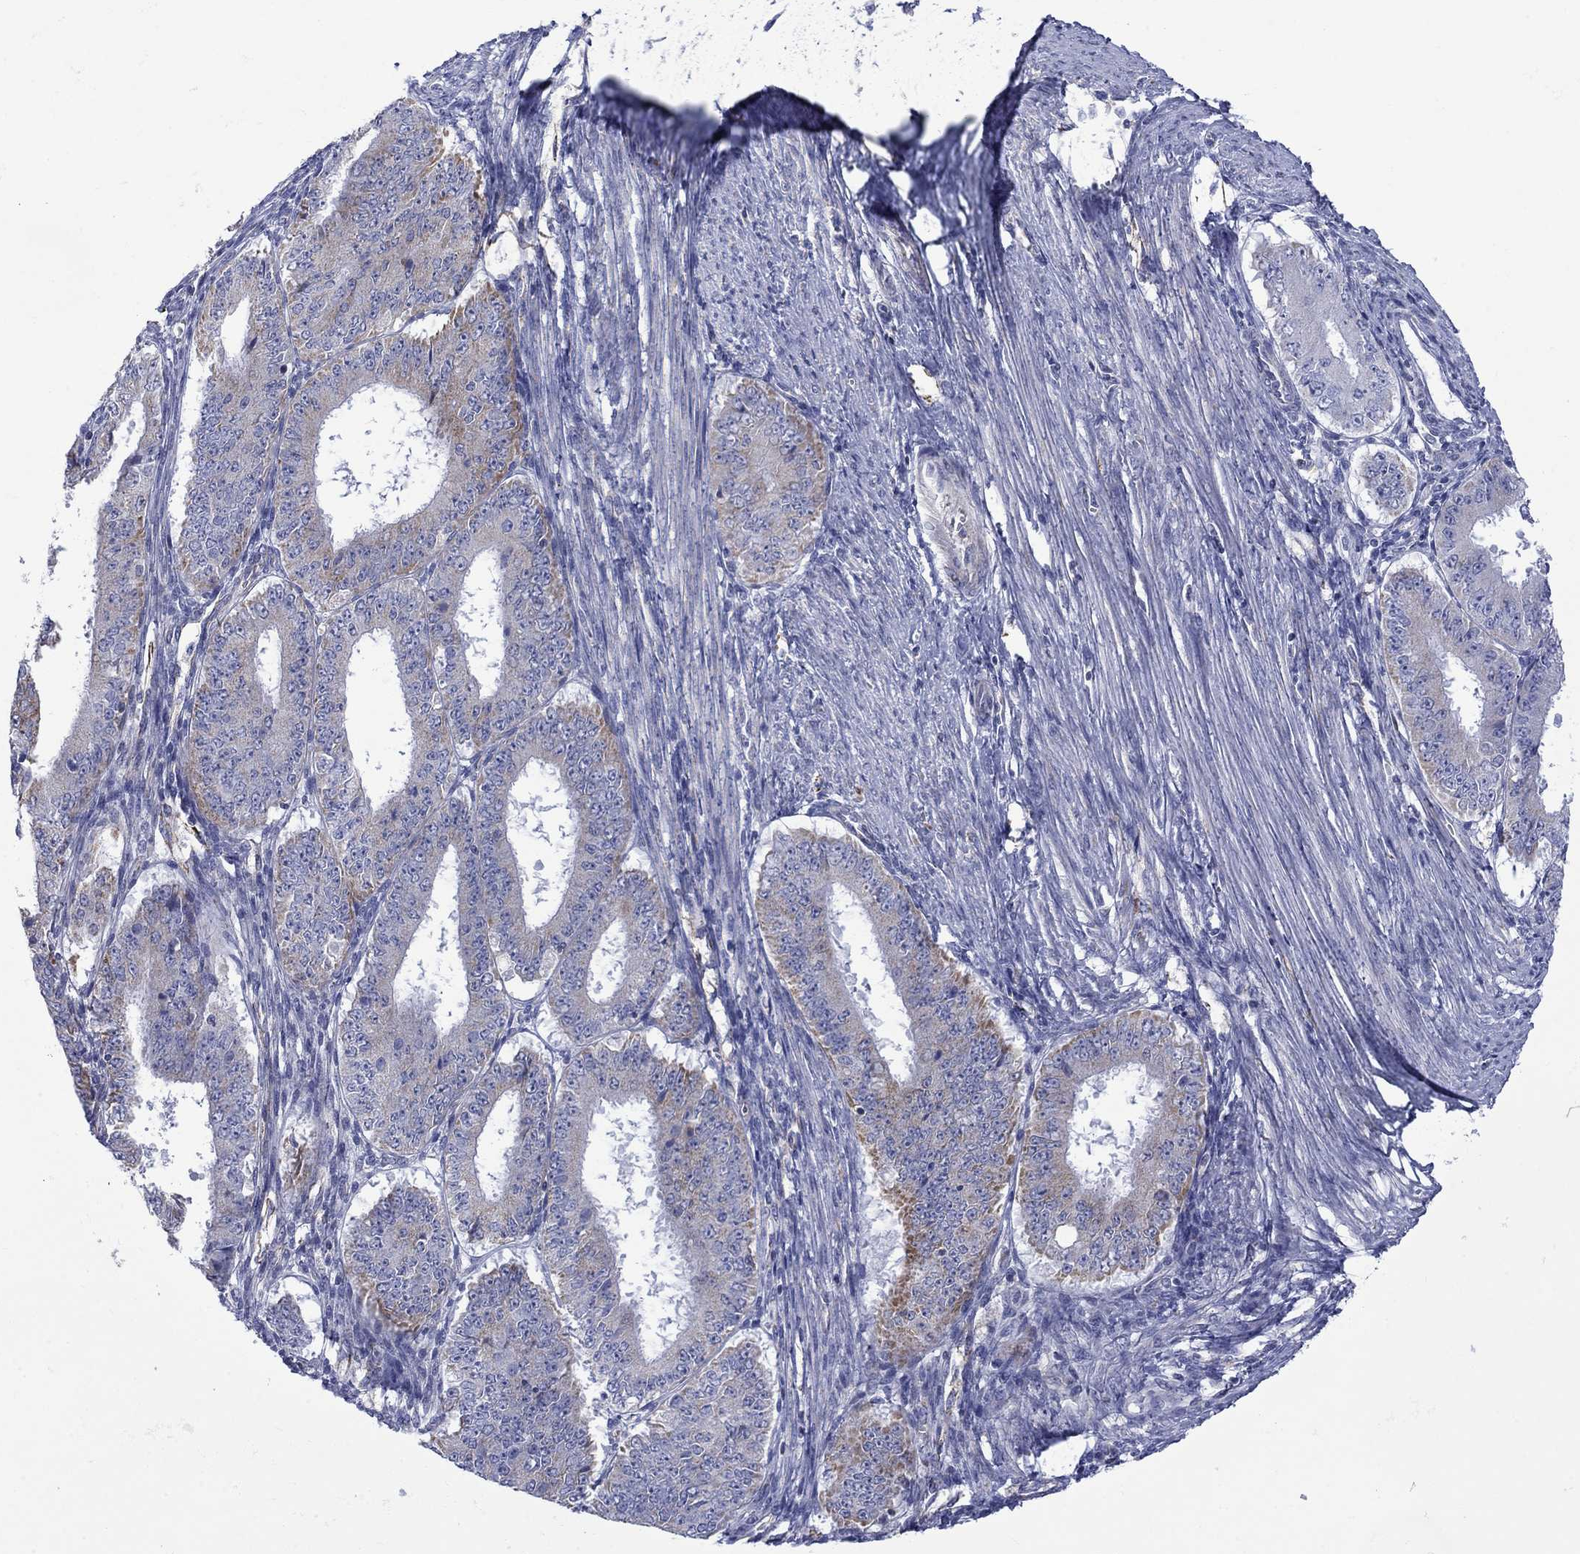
{"staining": {"intensity": "negative", "quantity": "none", "location": "none"}, "tissue": "ovarian cancer", "cell_type": "Tumor cells", "image_type": "cancer", "snomed": [{"axis": "morphology", "description": "Carcinoma, endometroid"}, {"axis": "topography", "description": "Ovary"}], "caption": "An image of human endometroid carcinoma (ovarian) is negative for staining in tumor cells.", "gene": "CISD1", "patient": {"sex": "female", "age": 42}}